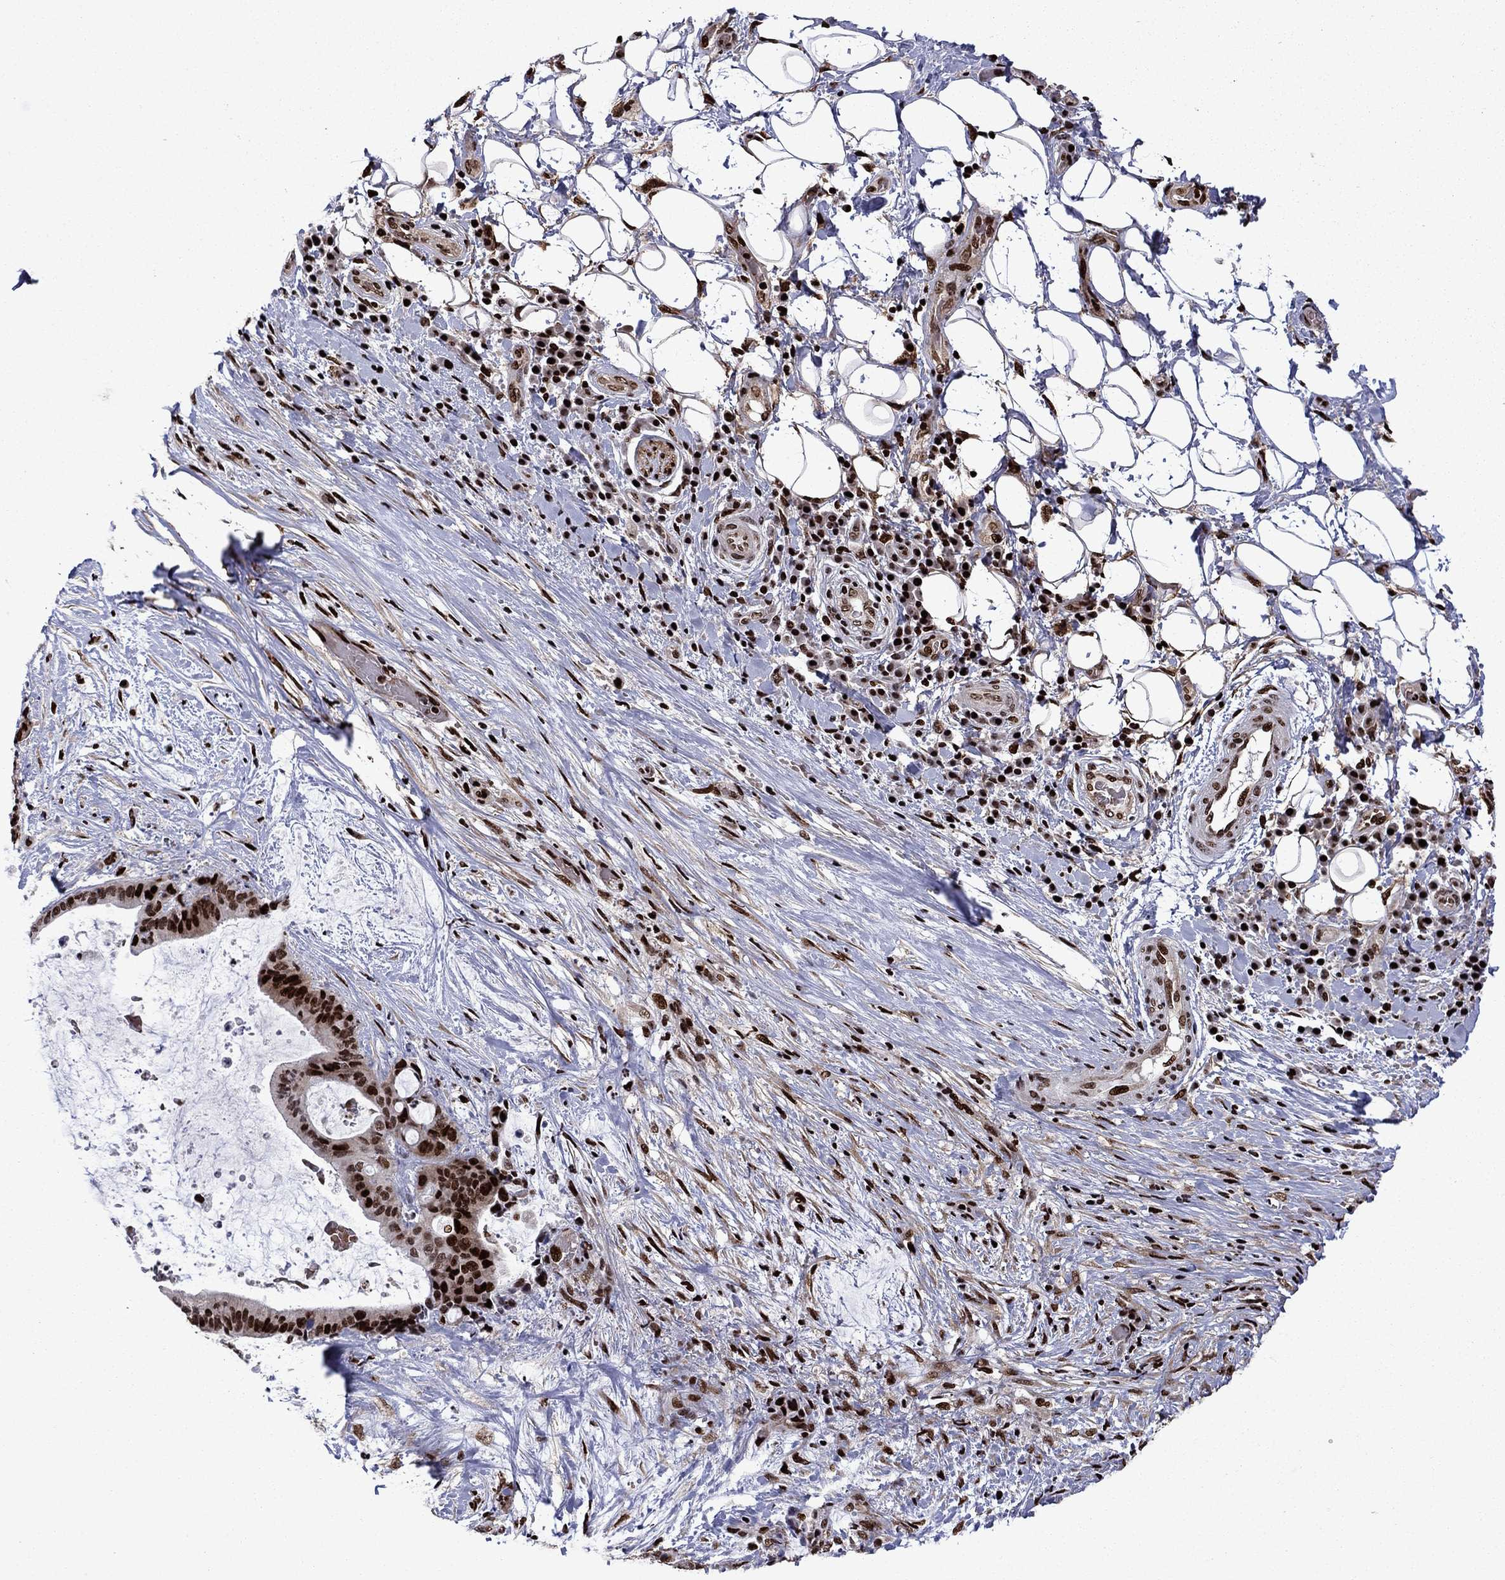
{"staining": {"intensity": "strong", "quantity": ">75%", "location": "nuclear"}, "tissue": "liver cancer", "cell_type": "Tumor cells", "image_type": "cancer", "snomed": [{"axis": "morphology", "description": "Cholangiocarcinoma"}, {"axis": "topography", "description": "Liver"}], "caption": "IHC (DAB (3,3'-diaminobenzidine)) staining of human cholangiocarcinoma (liver) exhibits strong nuclear protein expression in approximately >75% of tumor cells. The staining was performed using DAB (3,3'-diaminobenzidine), with brown indicating positive protein expression. Nuclei are stained blue with hematoxylin.", "gene": "LIMK1", "patient": {"sex": "female", "age": 73}}